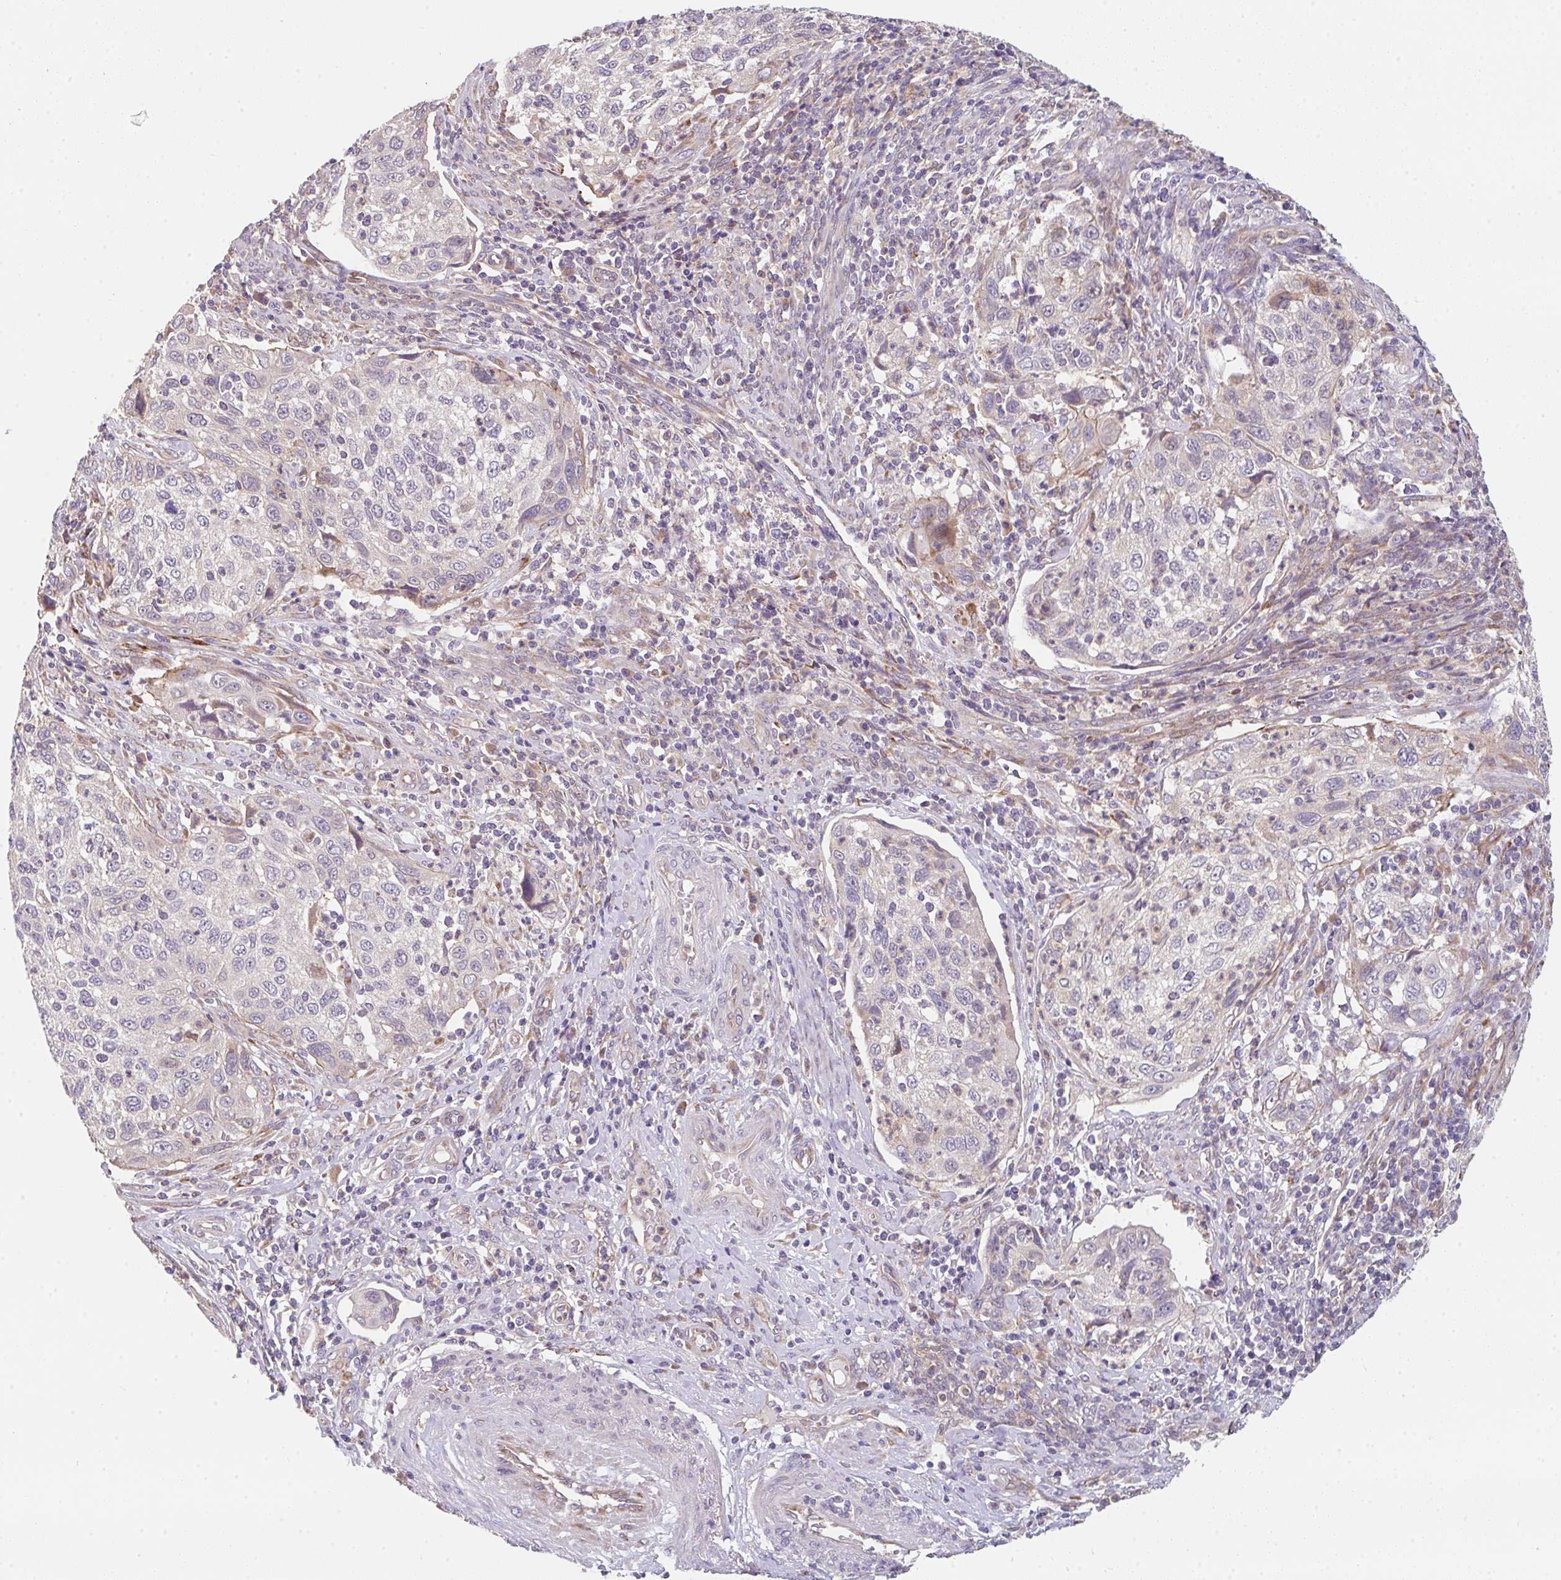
{"staining": {"intensity": "negative", "quantity": "none", "location": "none"}, "tissue": "cervical cancer", "cell_type": "Tumor cells", "image_type": "cancer", "snomed": [{"axis": "morphology", "description": "Squamous cell carcinoma, NOS"}, {"axis": "topography", "description": "Cervix"}], "caption": "Tumor cells show no significant expression in cervical squamous cell carcinoma.", "gene": "TSPAN31", "patient": {"sex": "female", "age": 70}}